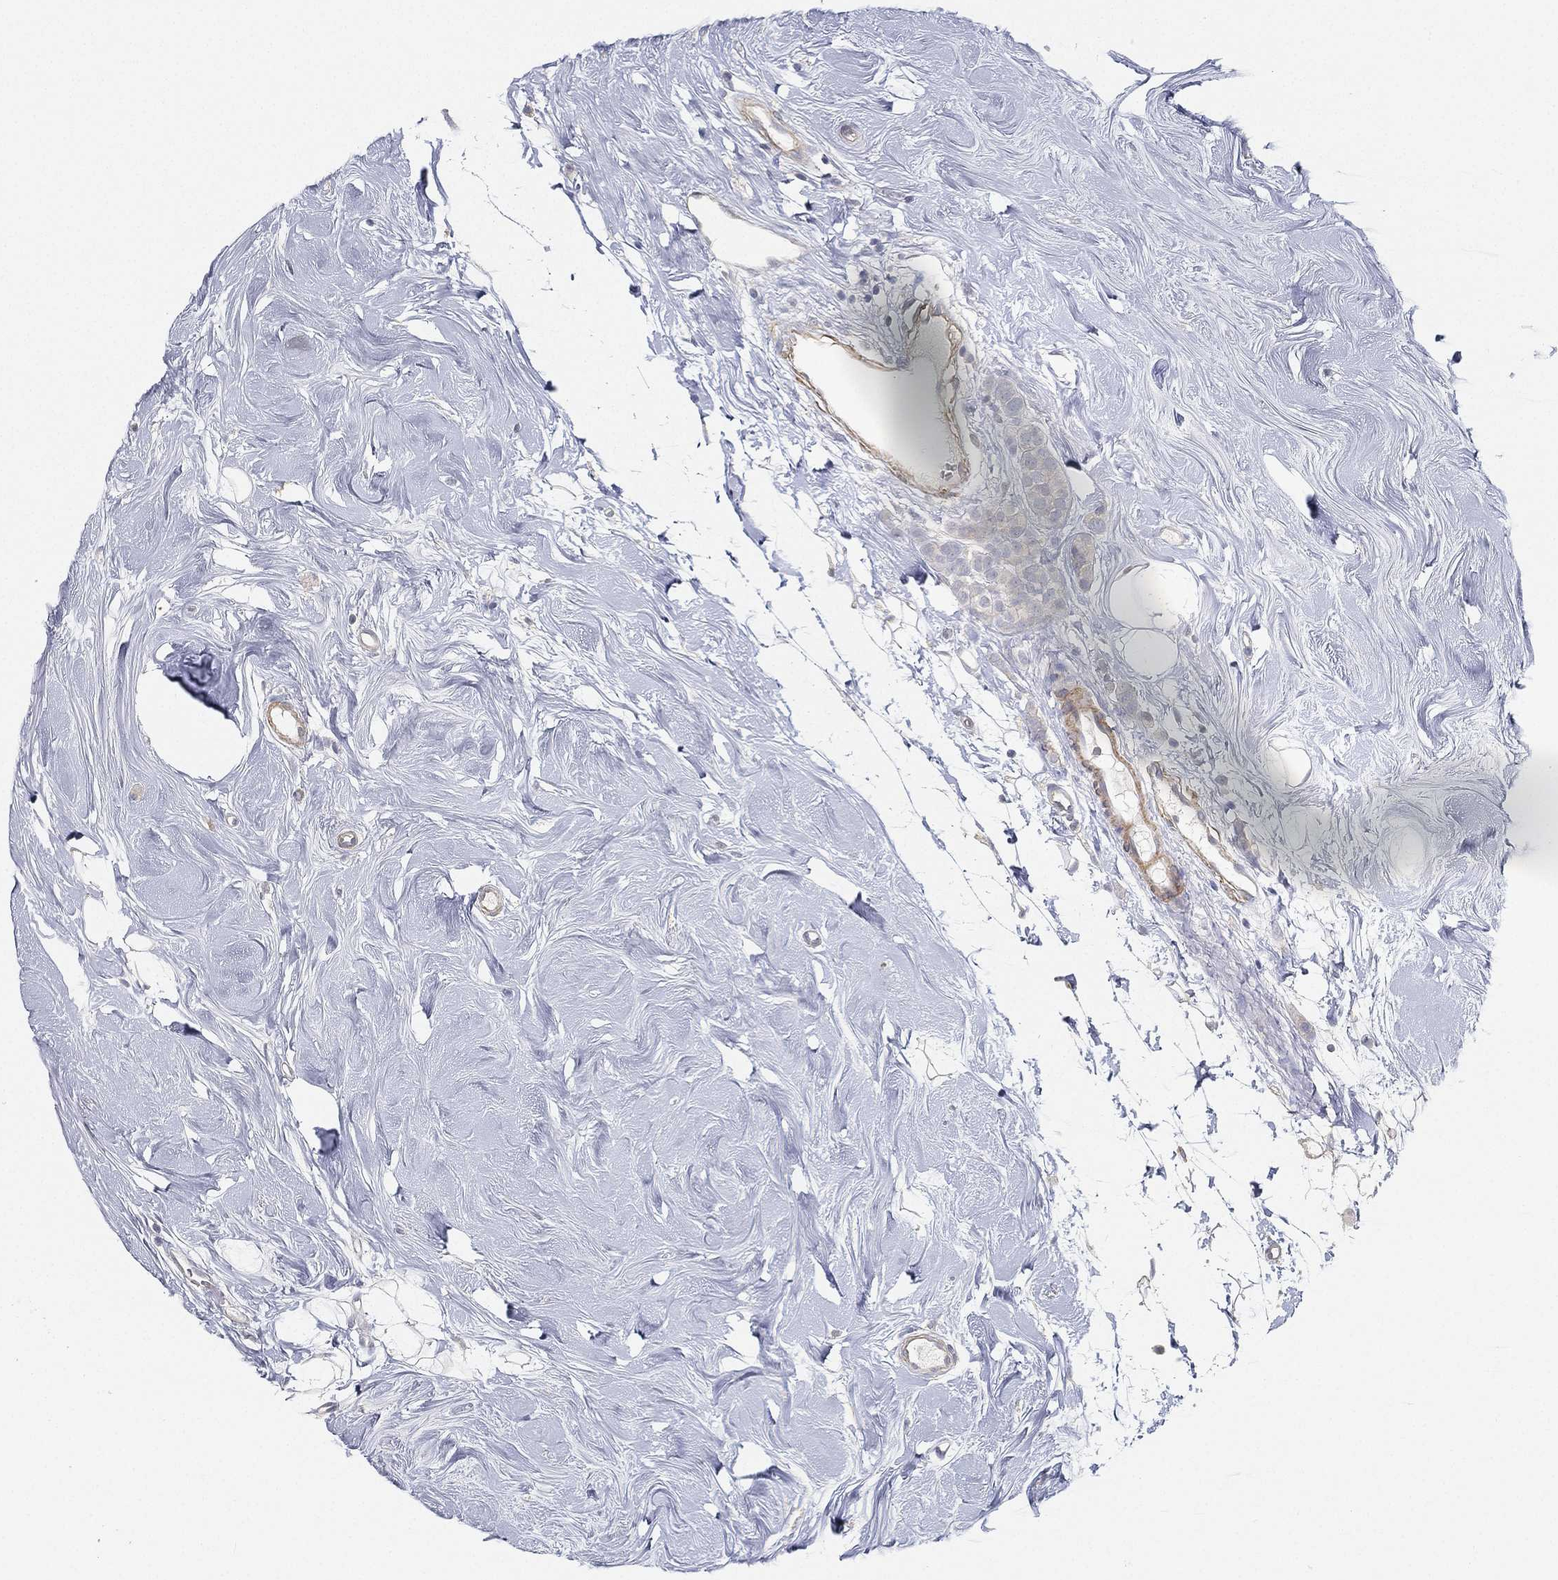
{"staining": {"intensity": "negative", "quantity": "none", "location": "none"}, "tissue": "breast cancer", "cell_type": "Tumor cells", "image_type": "cancer", "snomed": [{"axis": "morphology", "description": "Lobular carcinoma"}, {"axis": "topography", "description": "Breast"}], "caption": "The image demonstrates no significant positivity in tumor cells of lobular carcinoma (breast). Nuclei are stained in blue.", "gene": "GPR61", "patient": {"sex": "female", "age": 49}}